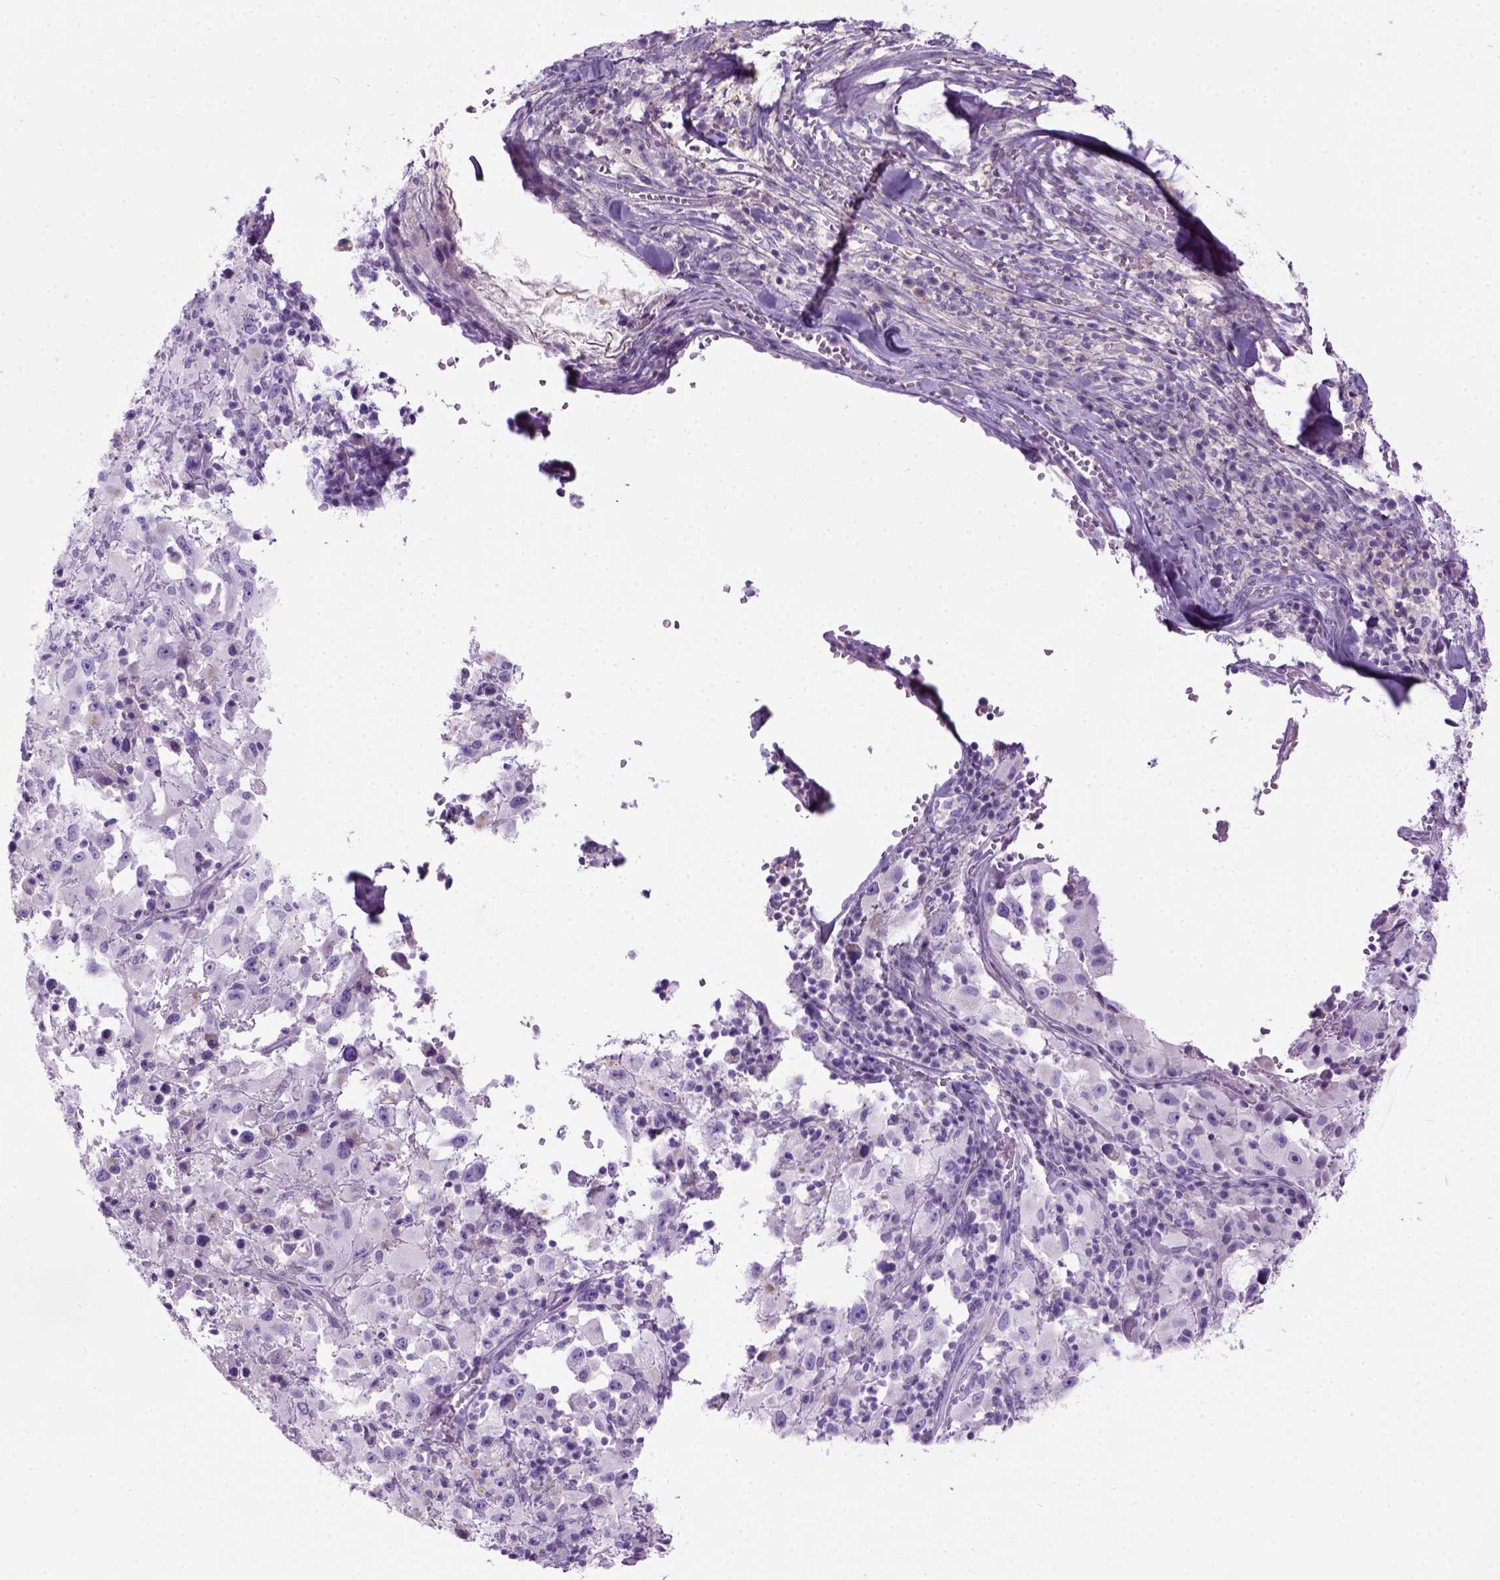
{"staining": {"intensity": "negative", "quantity": "none", "location": "none"}, "tissue": "melanoma", "cell_type": "Tumor cells", "image_type": "cancer", "snomed": [{"axis": "morphology", "description": "Malignant melanoma, Metastatic site"}, {"axis": "topography", "description": "Soft tissue"}], "caption": "This is a micrograph of IHC staining of melanoma, which shows no staining in tumor cells. The staining is performed using DAB brown chromogen with nuclei counter-stained in using hematoxylin.", "gene": "GABRB2", "patient": {"sex": "male", "age": 50}}